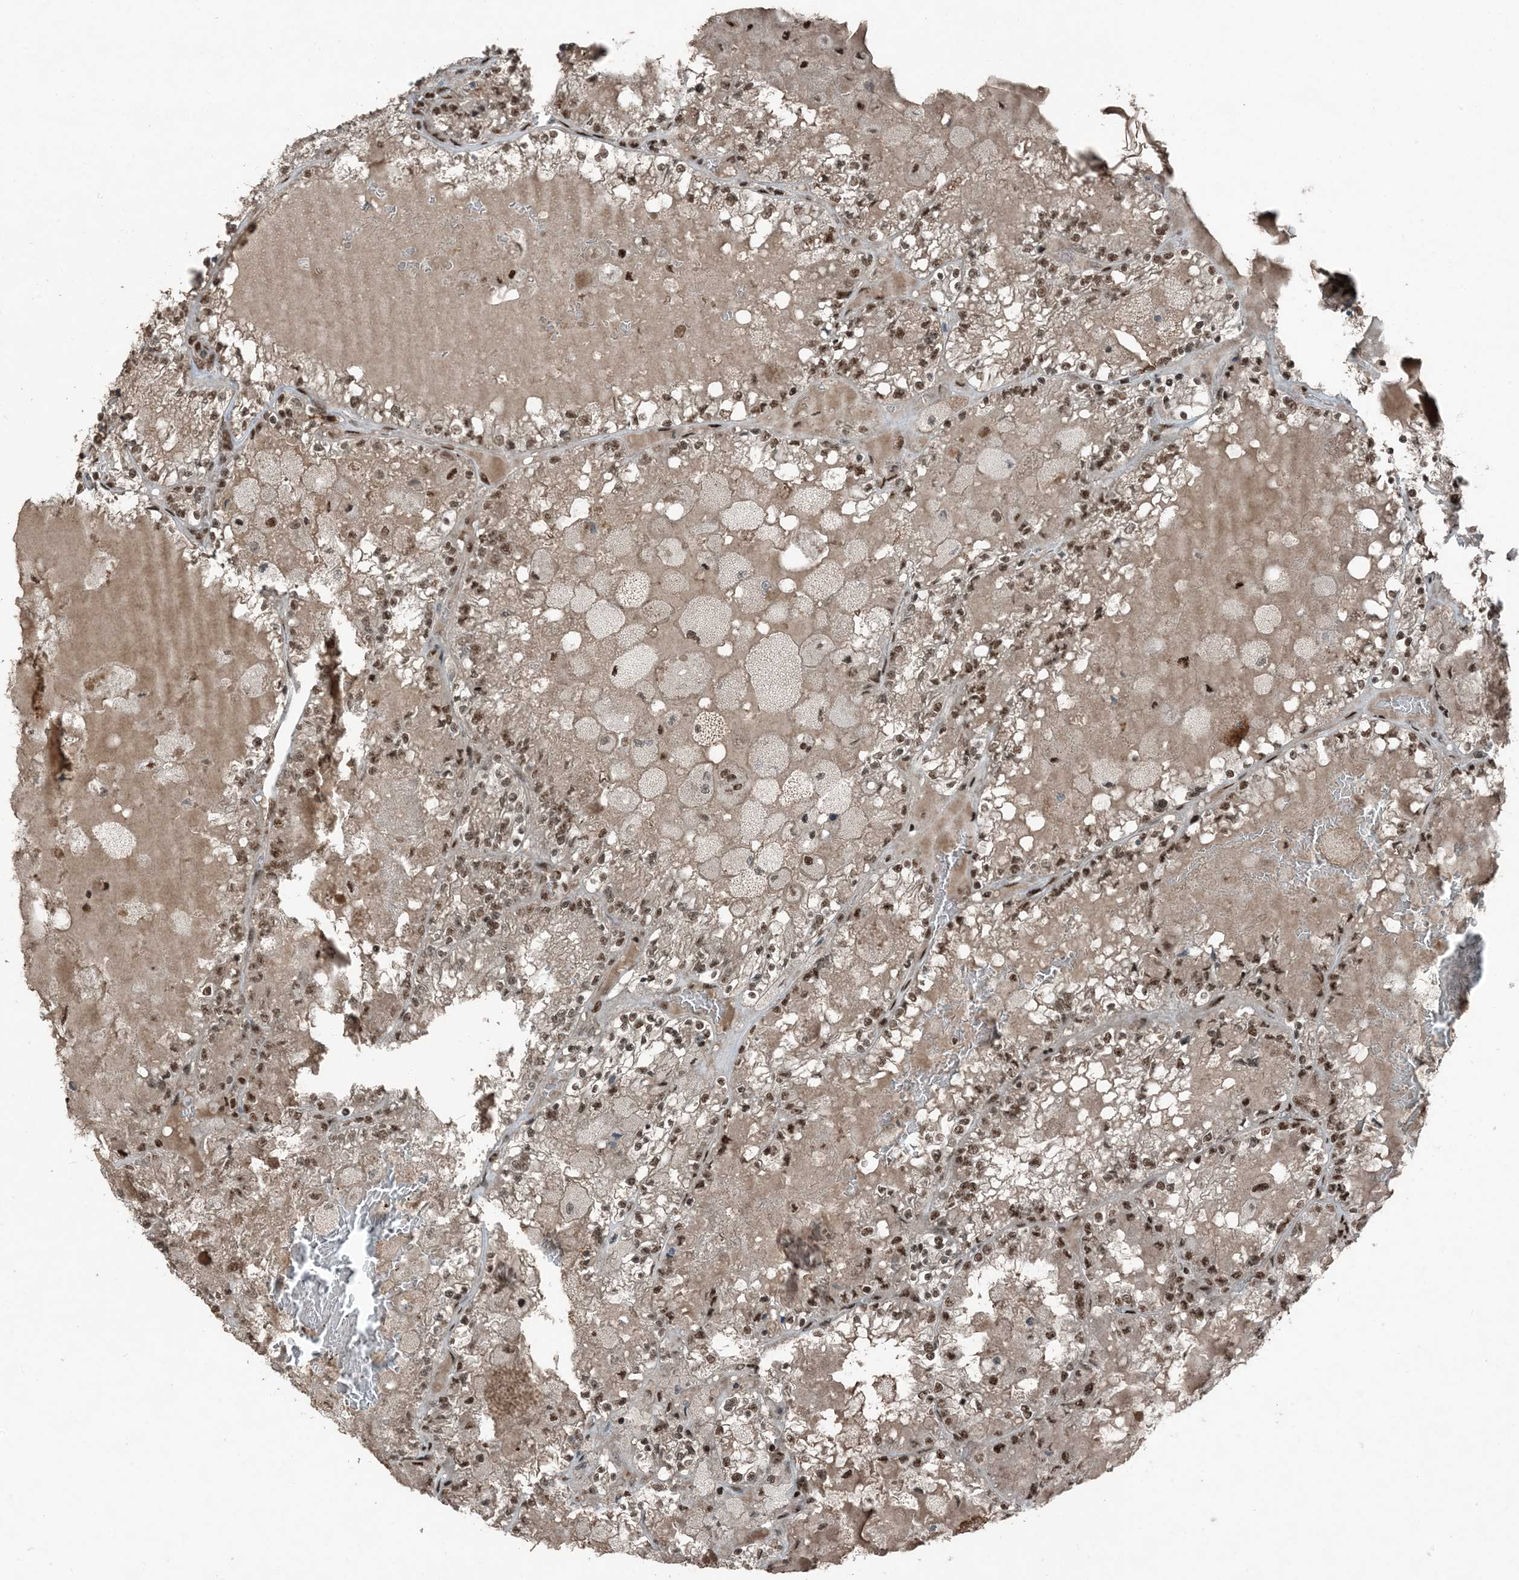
{"staining": {"intensity": "moderate", "quantity": ">75%", "location": "nuclear"}, "tissue": "renal cancer", "cell_type": "Tumor cells", "image_type": "cancer", "snomed": [{"axis": "morphology", "description": "Adenocarcinoma, NOS"}, {"axis": "topography", "description": "Kidney"}], "caption": "The image reveals immunohistochemical staining of adenocarcinoma (renal). There is moderate nuclear positivity is identified in about >75% of tumor cells. Immunohistochemistry (ihc) stains the protein of interest in brown and the nuclei are stained blue.", "gene": "TADA2B", "patient": {"sex": "female", "age": 56}}